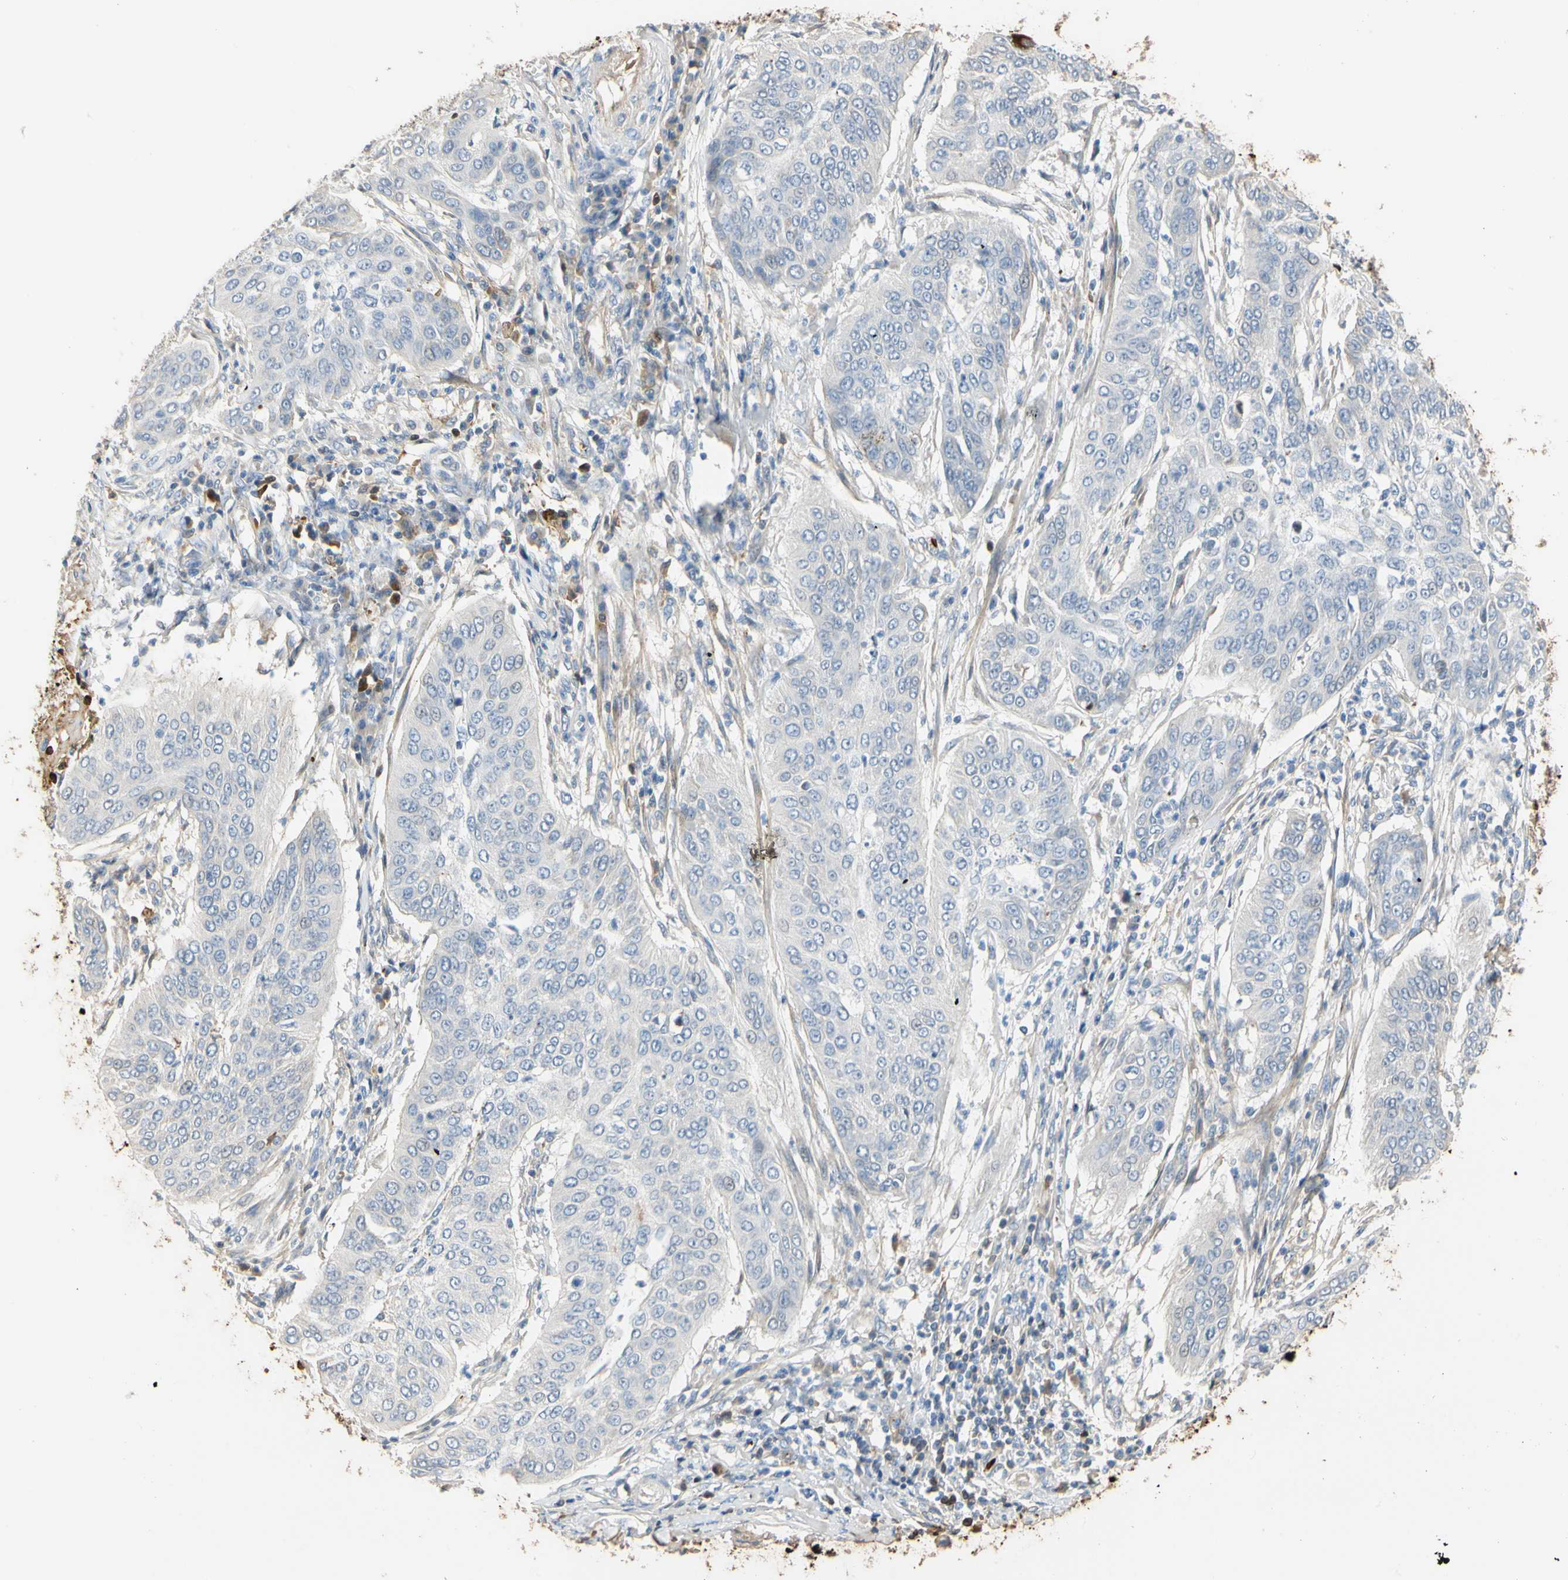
{"staining": {"intensity": "negative", "quantity": "none", "location": "none"}, "tissue": "cervical cancer", "cell_type": "Tumor cells", "image_type": "cancer", "snomed": [{"axis": "morphology", "description": "Normal tissue, NOS"}, {"axis": "morphology", "description": "Squamous cell carcinoma, NOS"}, {"axis": "topography", "description": "Cervix"}], "caption": "A photomicrograph of squamous cell carcinoma (cervical) stained for a protein reveals no brown staining in tumor cells. (Brightfield microscopy of DAB (3,3'-diaminobenzidine) immunohistochemistry at high magnification).", "gene": "FGB", "patient": {"sex": "female", "age": 39}}